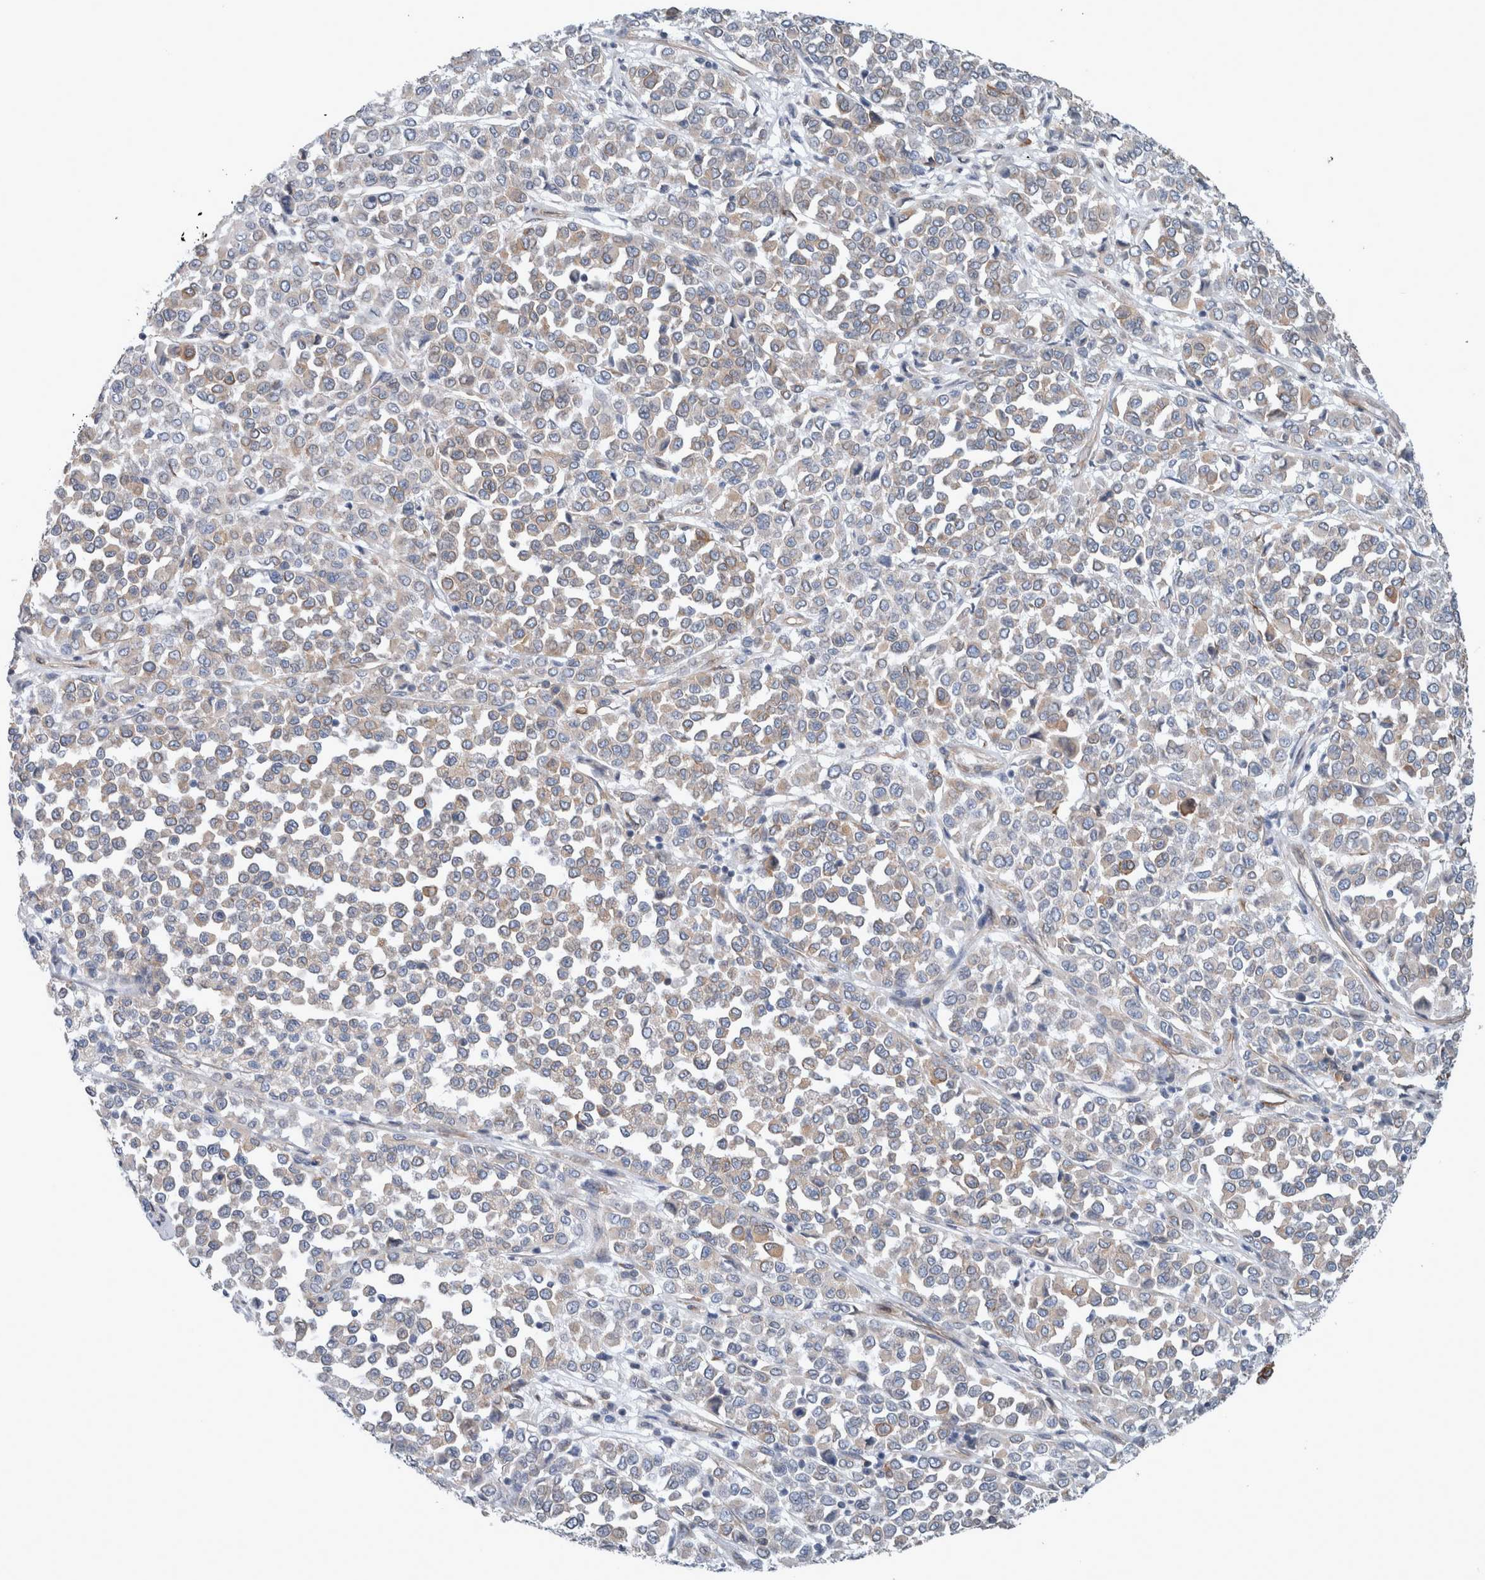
{"staining": {"intensity": "weak", "quantity": "<25%", "location": "cytoplasmic/membranous"}, "tissue": "melanoma", "cell_type": "Tumor cells", "image_type": "cancer", "snomed": [{"axis": "morphology", "description": "Malignant melanoma, Metastatic site"}, {"axis": "topography", "description": "Pancreas"}], "caption": "There is no significant staining in tumor cells of malignant melanoma (metastatic site).", "gene": "PLEC", "patient": {"sex": "female", "age": 30}}